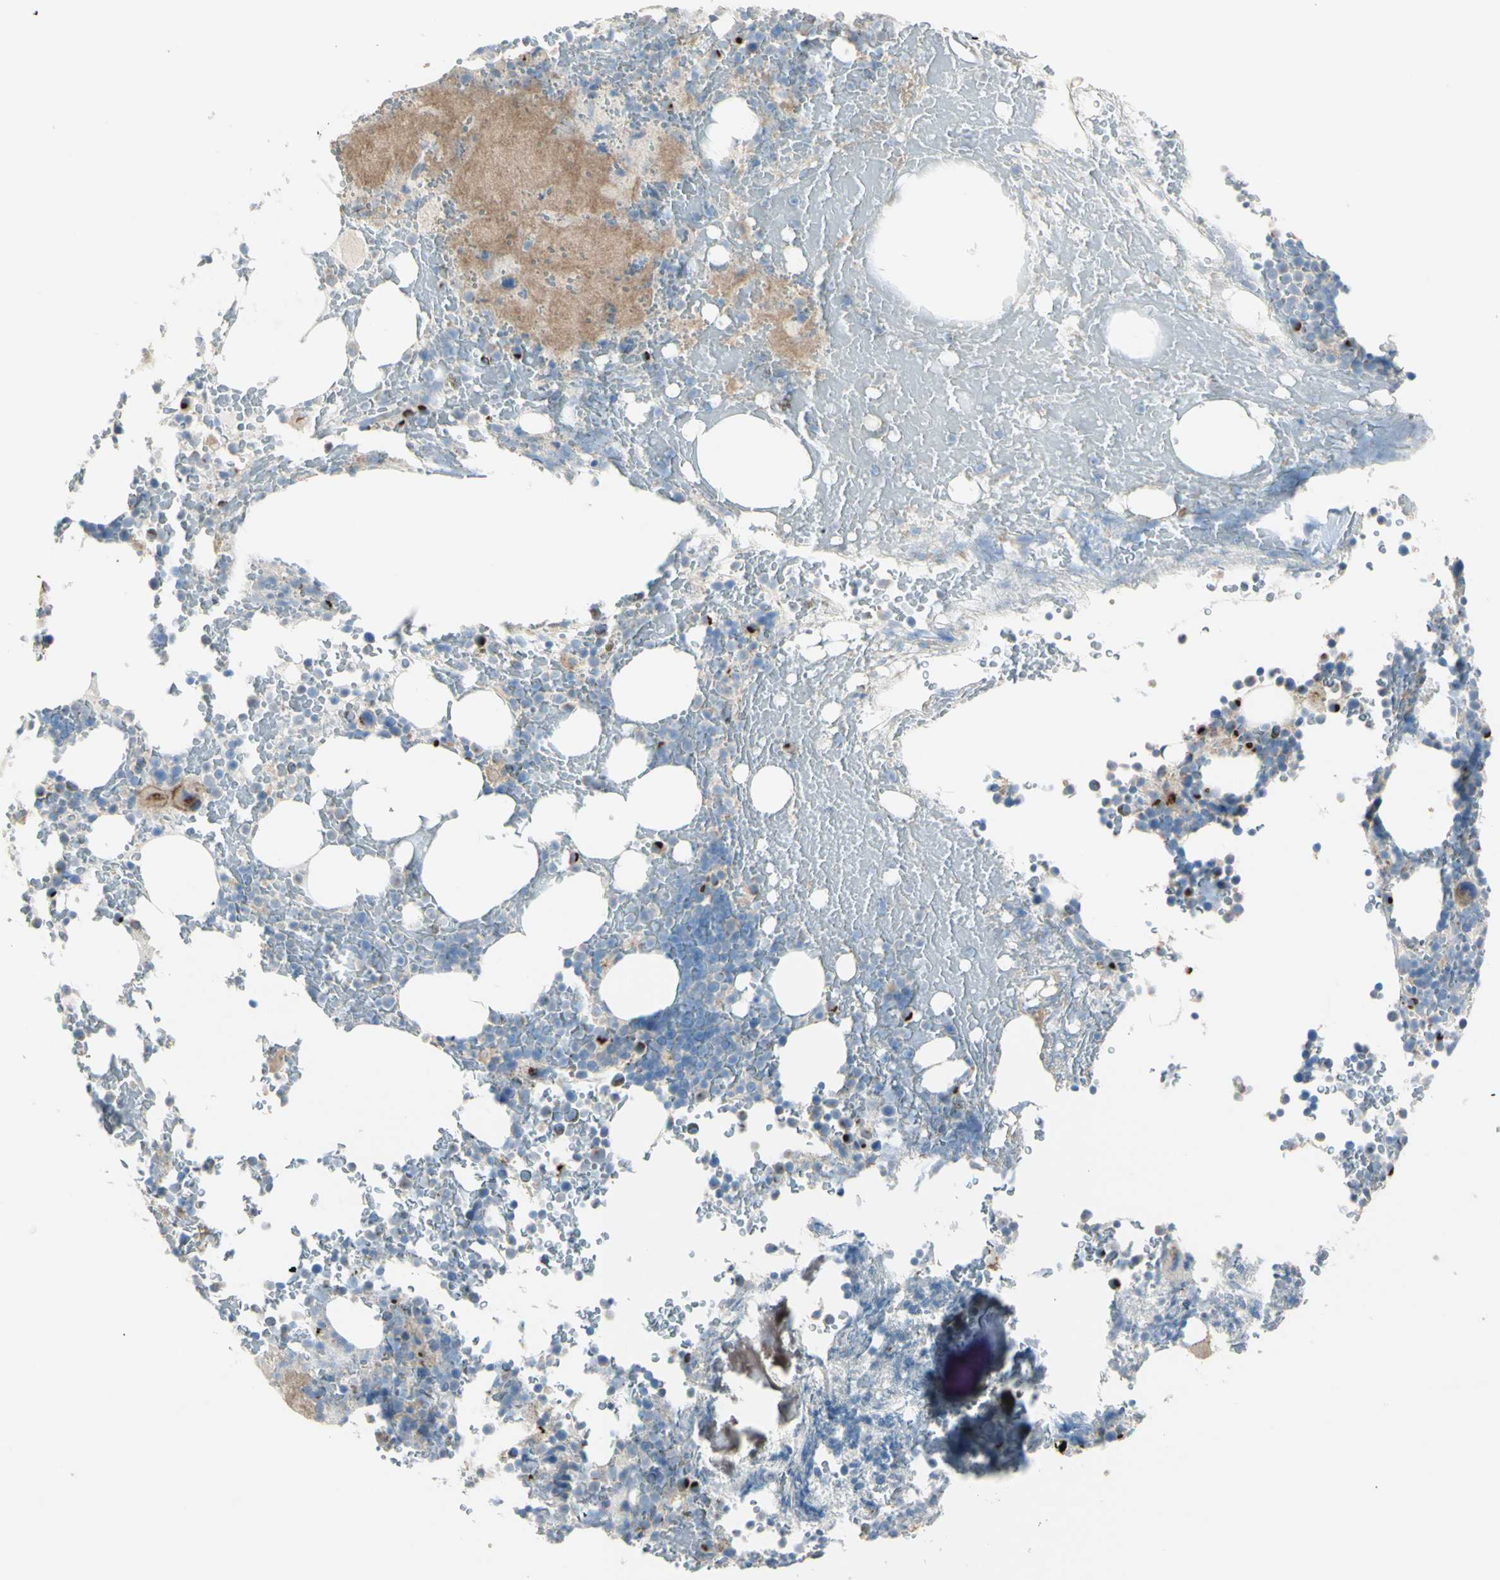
{"staining": {"intensity": "strong", "quantity": "<25%", "location": "cytoplasmic/membranous"}, "tissue": "bone marrow", "cell_type": "Hematopoietic cells", "image_type": "normal", "snomed": [{"axis": "morphology", "description": "Normal tissue, NOS"}, {"axis": "topography", "description": "Bone marrow"}], "caption": "High-power microscopy captured an immunohistochemistry (IHC) image of normal bone marrow, revealing strong cytoplasmic/membranous positivity in about <25% of hematopoietic cells. Nuclei are stained in blue.", "gene": "B4GALT3", "patient": {"sex": "female", "age": 66}}